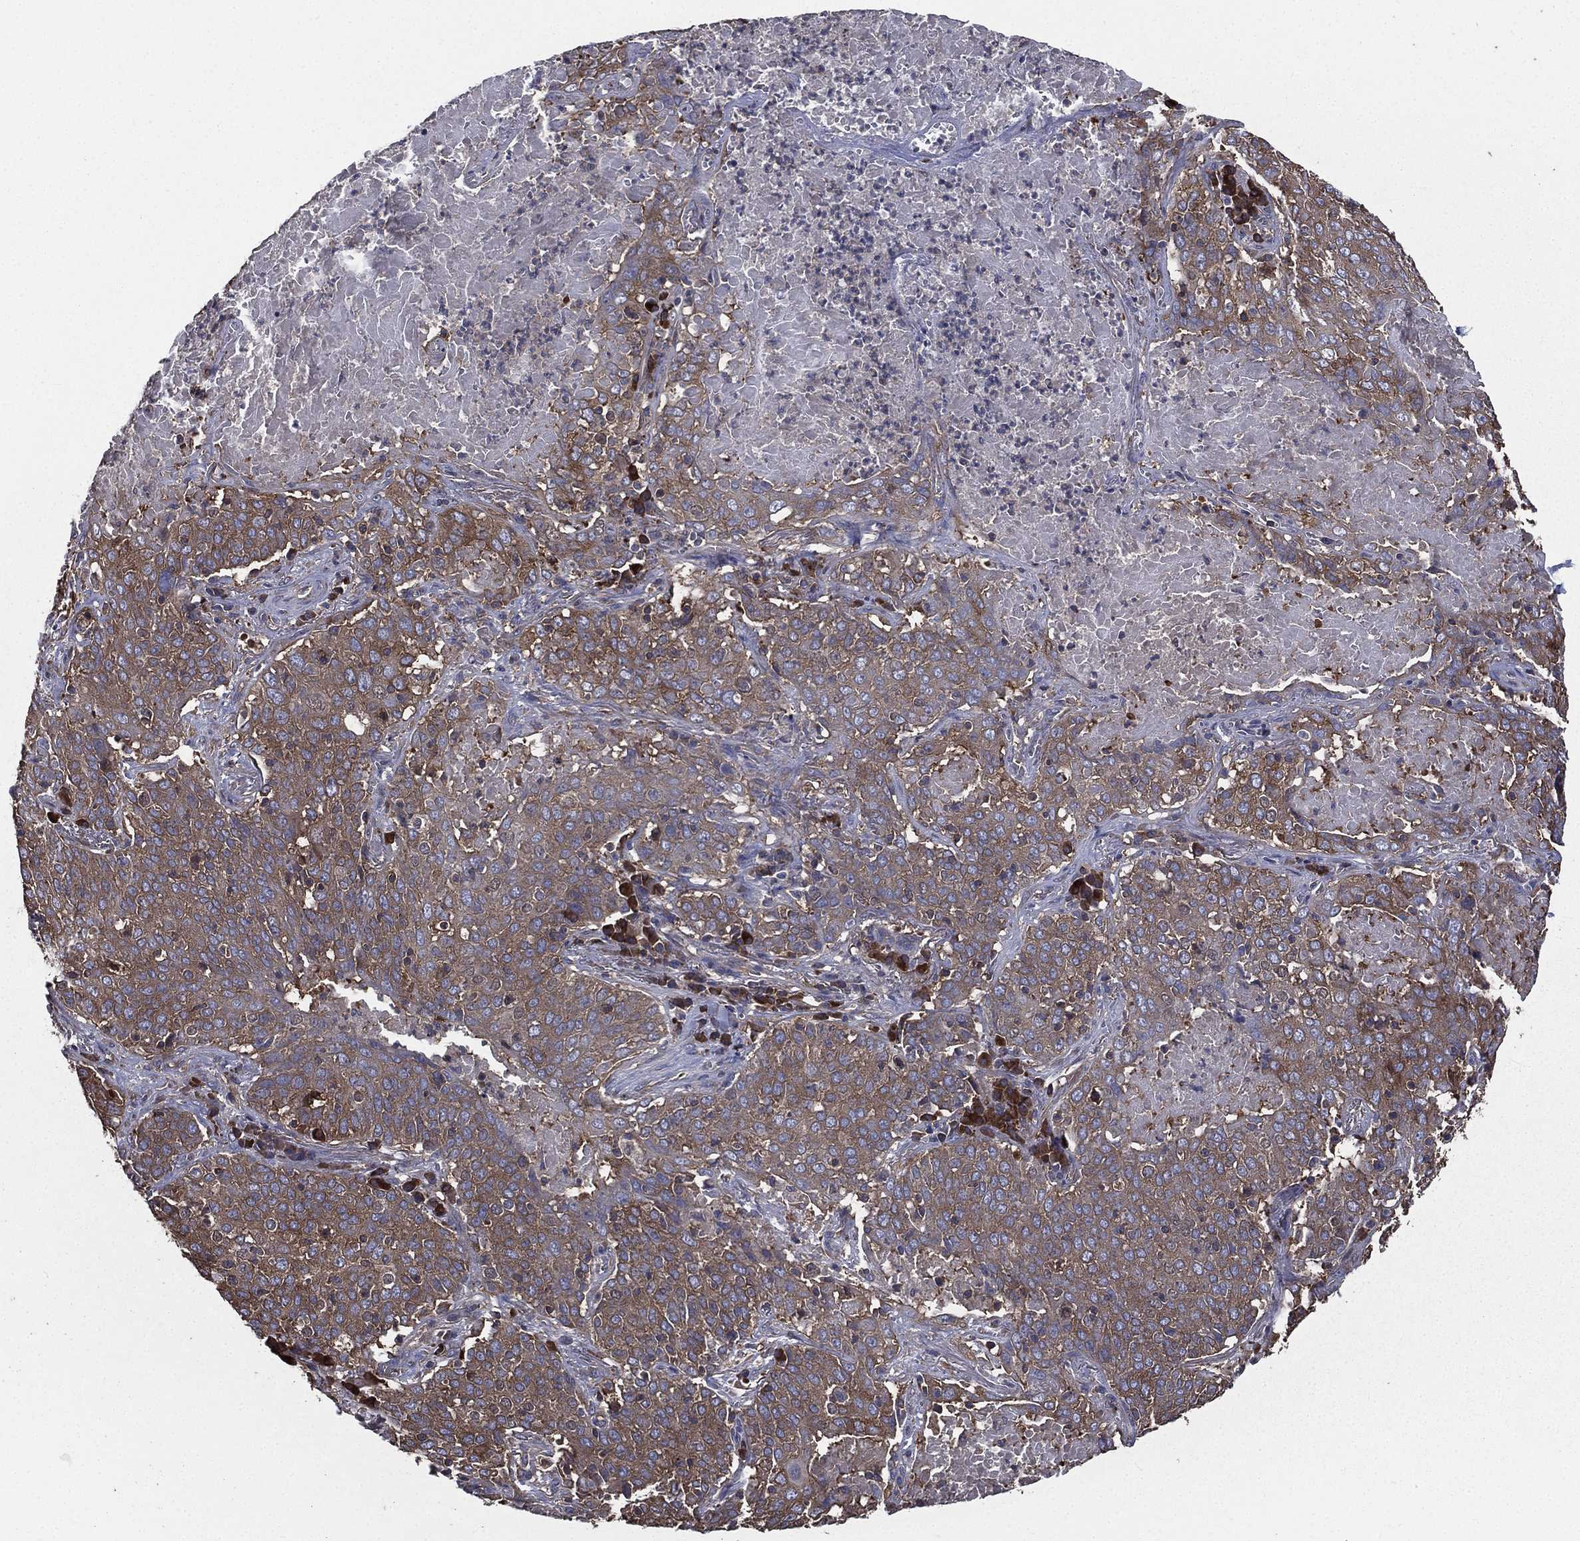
{"staining": {"intensity": "moderate", "quantity": ">75%", "location": "cytoplasmic/membranous"}, "tissue": "lung cancer", "cell_type": "Tumor cells", "image_type": "cancer", "snomed": [{"axis": "morphology", "description": "Squamous cell carcinoma, NOS"}, {"axis": "topography", "description": "Lung"}], "caption": "A photomicrograph showing moderate cytoplasmic/membranous expression in approximately >75% of tumor cells in squamous cell carcinoma (lung), as visualized by brown immunohistochemical staining.", "gene": "SARS1", "patient": {"sex": "male", "age": 82}}